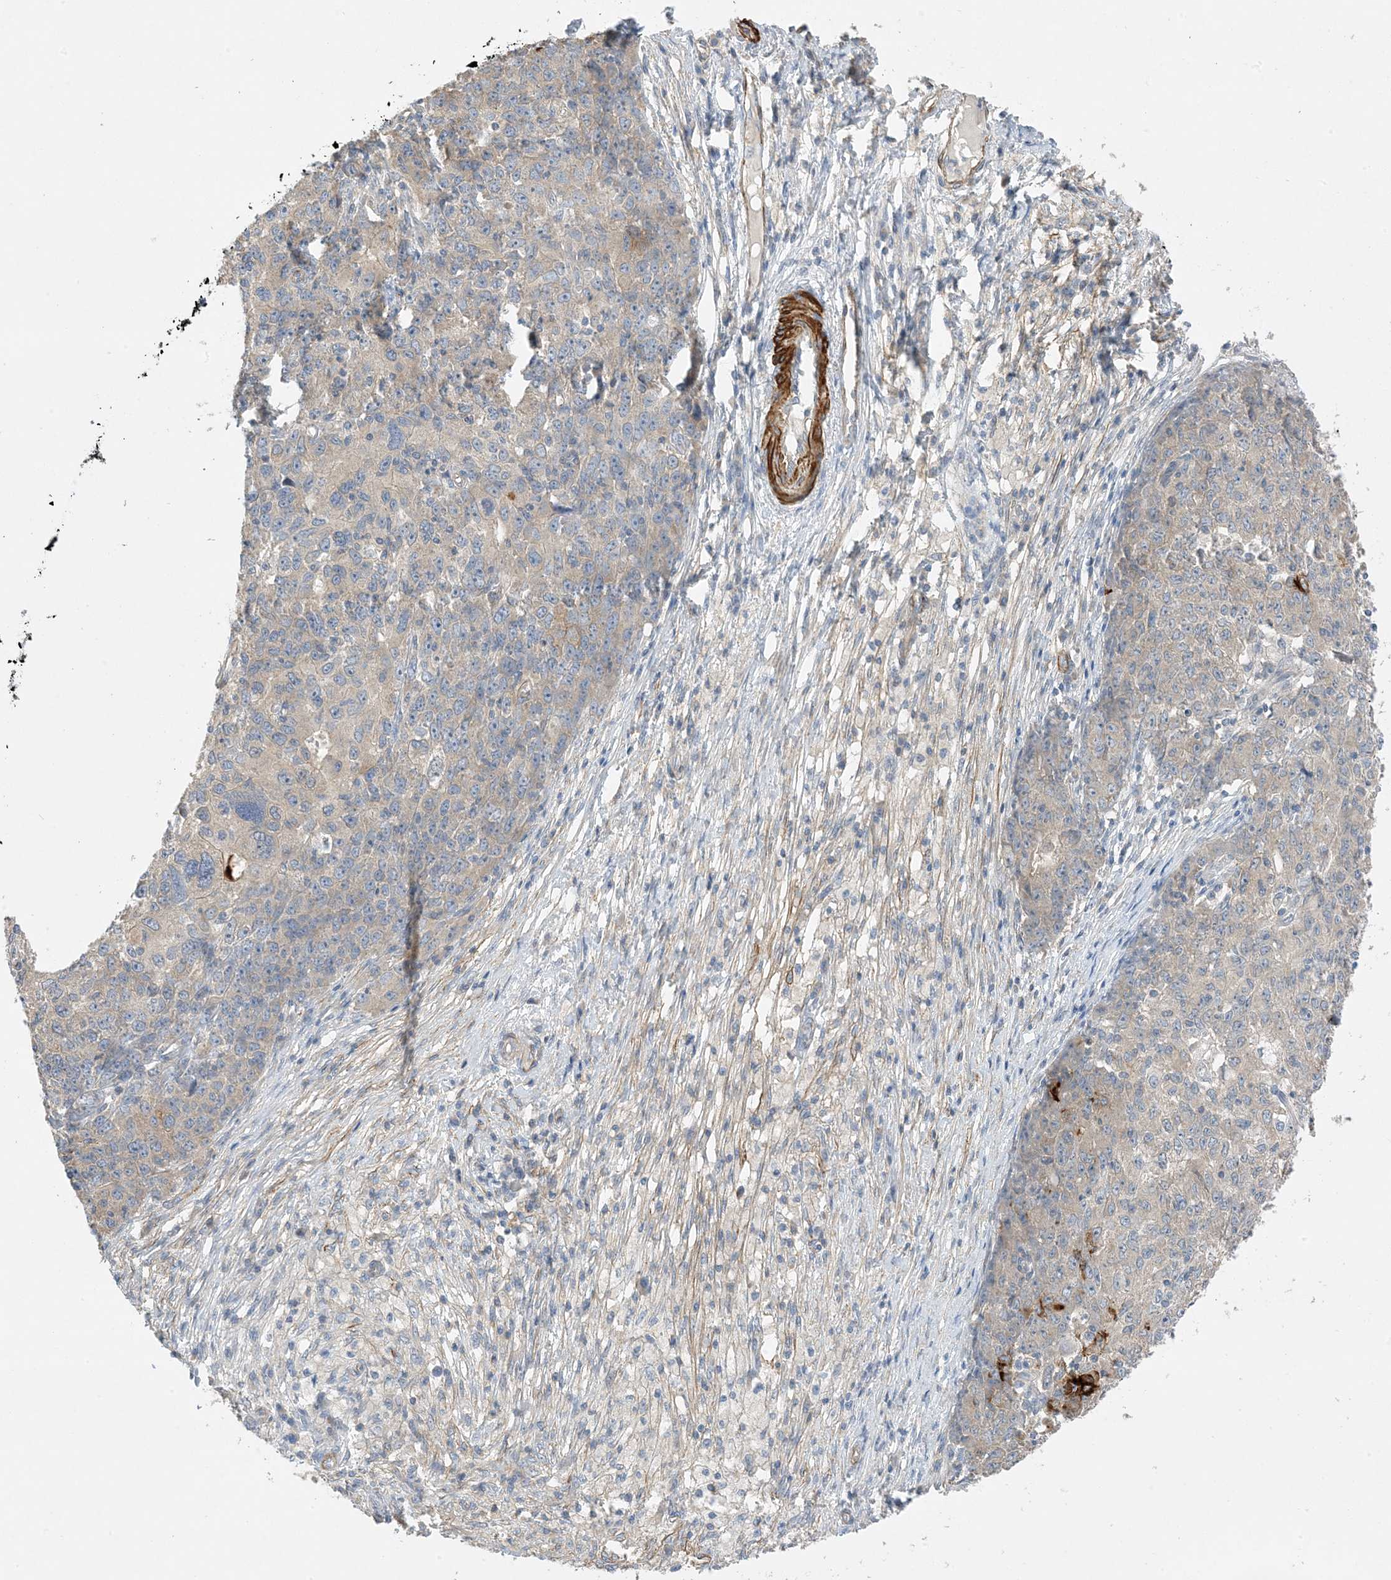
{"staining": {"intensity": "moderate", "quantity": "<25%", "location": "cytoplasmic/membranous"}, "tissue": "ovarian cancer", "cell_type": "Tumor cells", "image_type": "cancer", "snomed": [{"axis": "morphology", "description": "Carcinoma, endometroid"}, {"axis": "topography", "description": "Ovary"}], "caption": "The image exhibits immunohistochemical staining of ovarian cancer. There is moderate cytoplasmic/membranous expression is seen in about <25% of tumor cells.", "gene": "KIFBP", "patient": {"sex": "female", "age": 42}}